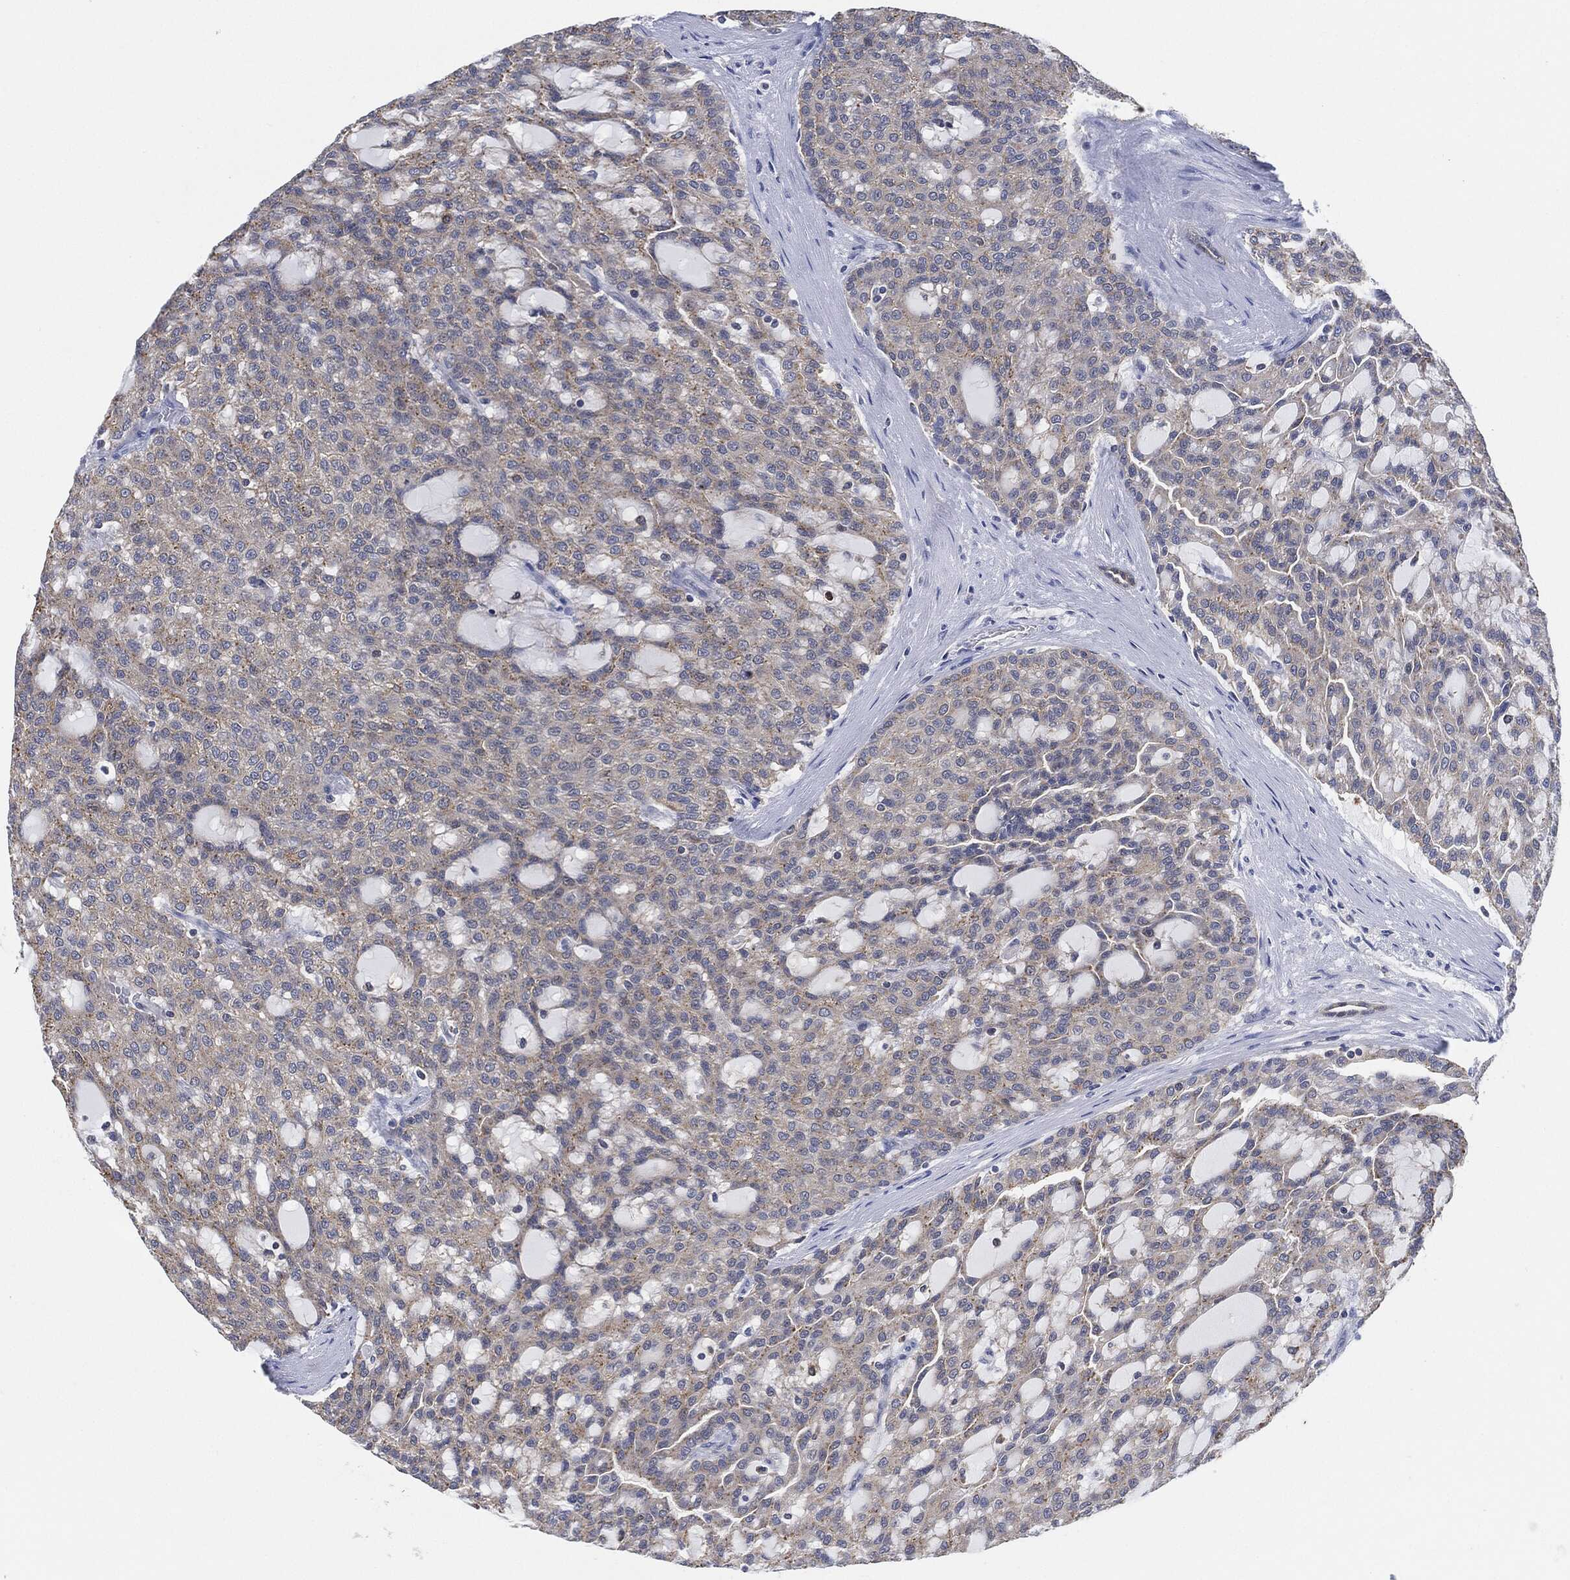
{"staining": {"intensity": "weak", "quantity": "25%-75%", "location": "cytoplasmic/membranous"}, "tissue": "renal cancer", "cell_type": "Tumor cells", "image_type": "cancer", "snomed": [{"axis": "morphology", "description": "Adenocarcinoma, NOS"}, {"axis": "topography", "description": "Kidney"}], "caption": "Immunohistochemical staining of renal cancer displays low levels of weak cytoplasmic/membranous positivity in about 25%-75% of tumor cells. (DAB IHC with brightfield microscopy, high magnification).", "gene": "VSIG4", "patient": {"sex": "male", "age": 63}}